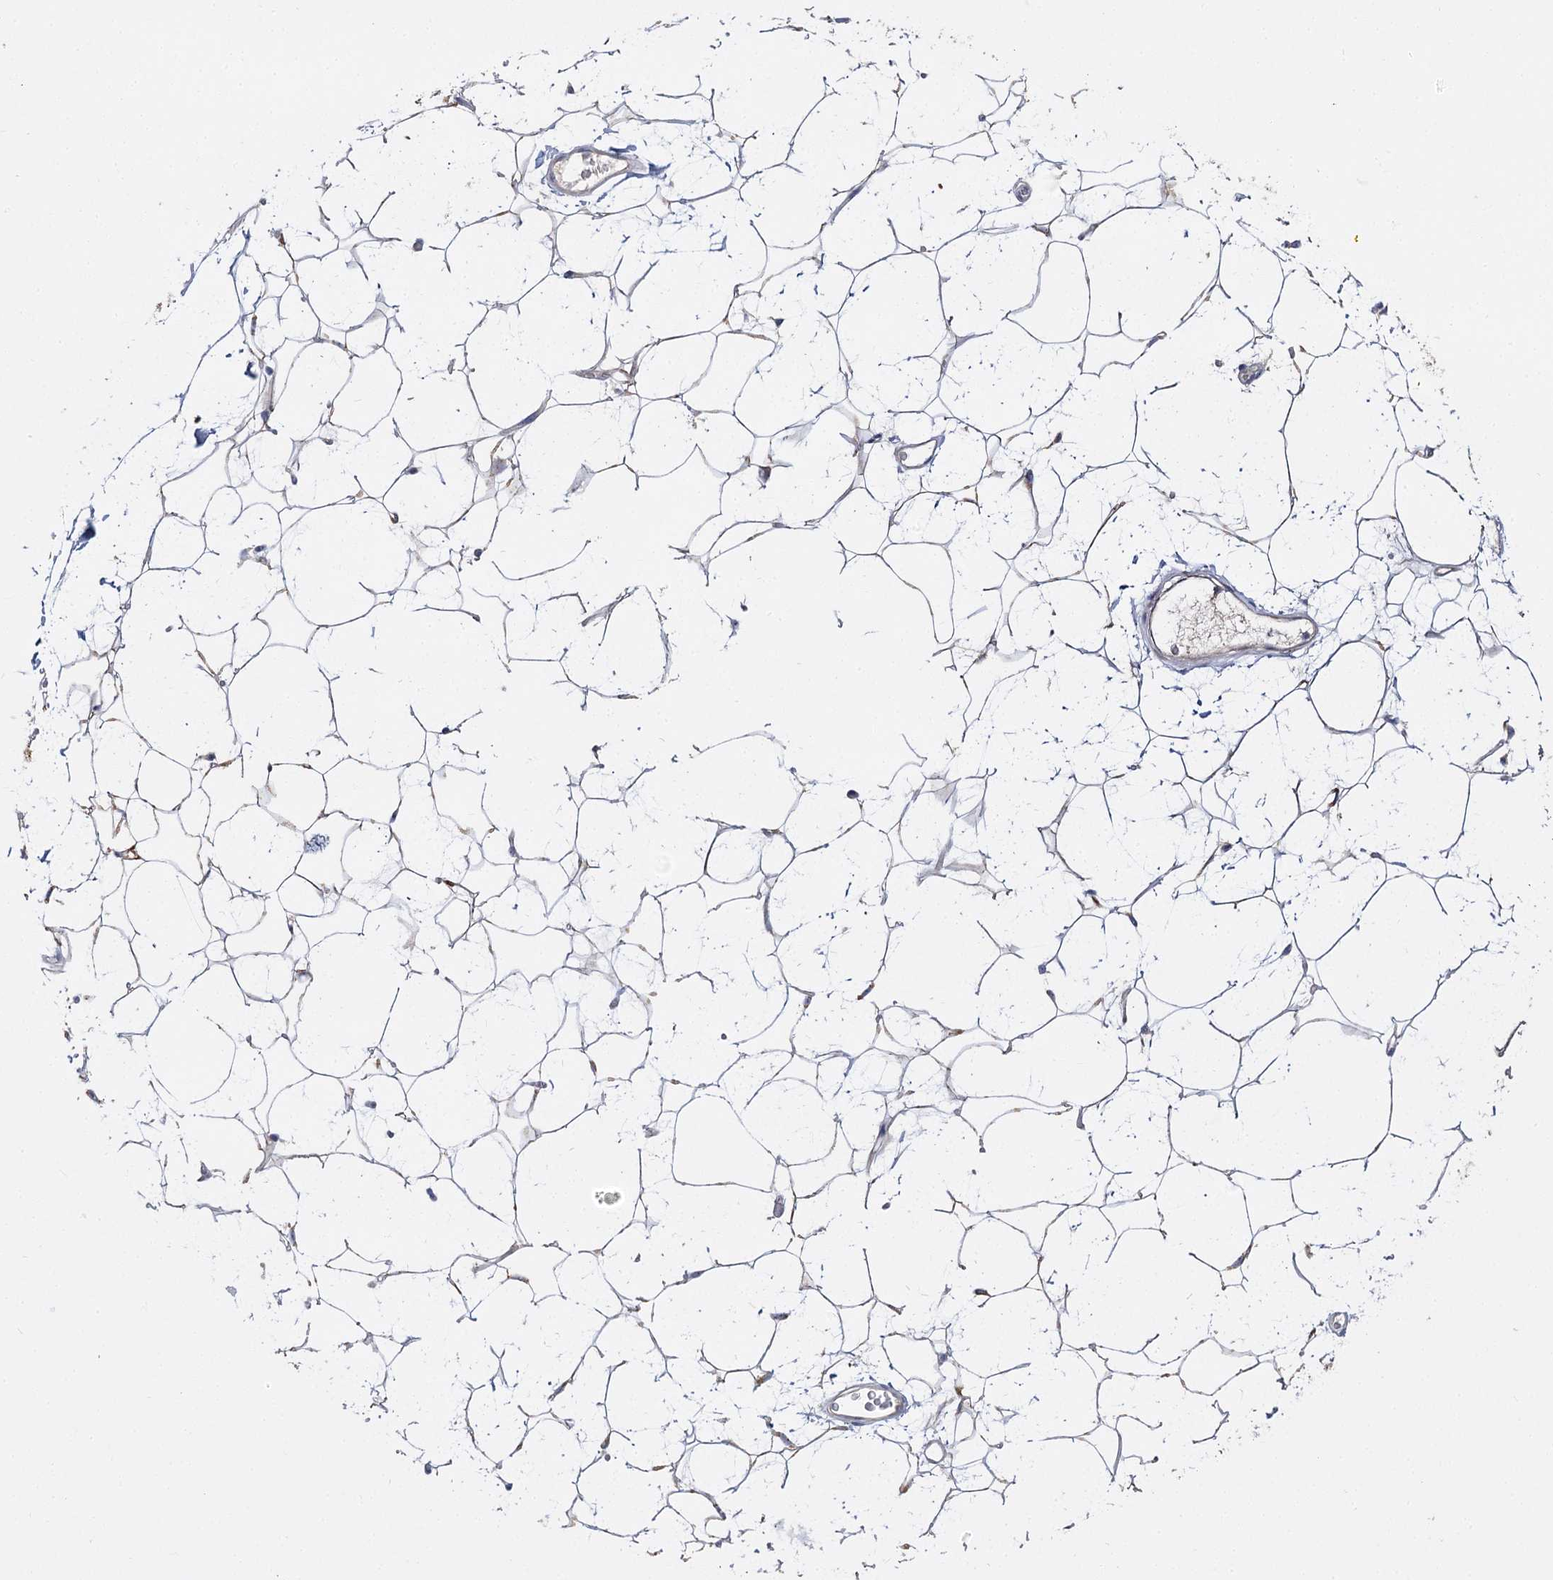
{"staining": {"intensity": "negative", "quantity": "none", "location": "none"}, "tissue": "adipose tissue", "cell_type": "Adipocytes", "image_type": "normal", "snomed": [{"axis": "morphology", "description": "Normal tissue, NOS"}, {"axis": "topography", "description": "Breast"}], "caption": "This is an IHC image of benign adipose tissue. There is no positivity in adipocytes.", "gene": "SUOX", "patient": {"sex": "female", "age": 26}}